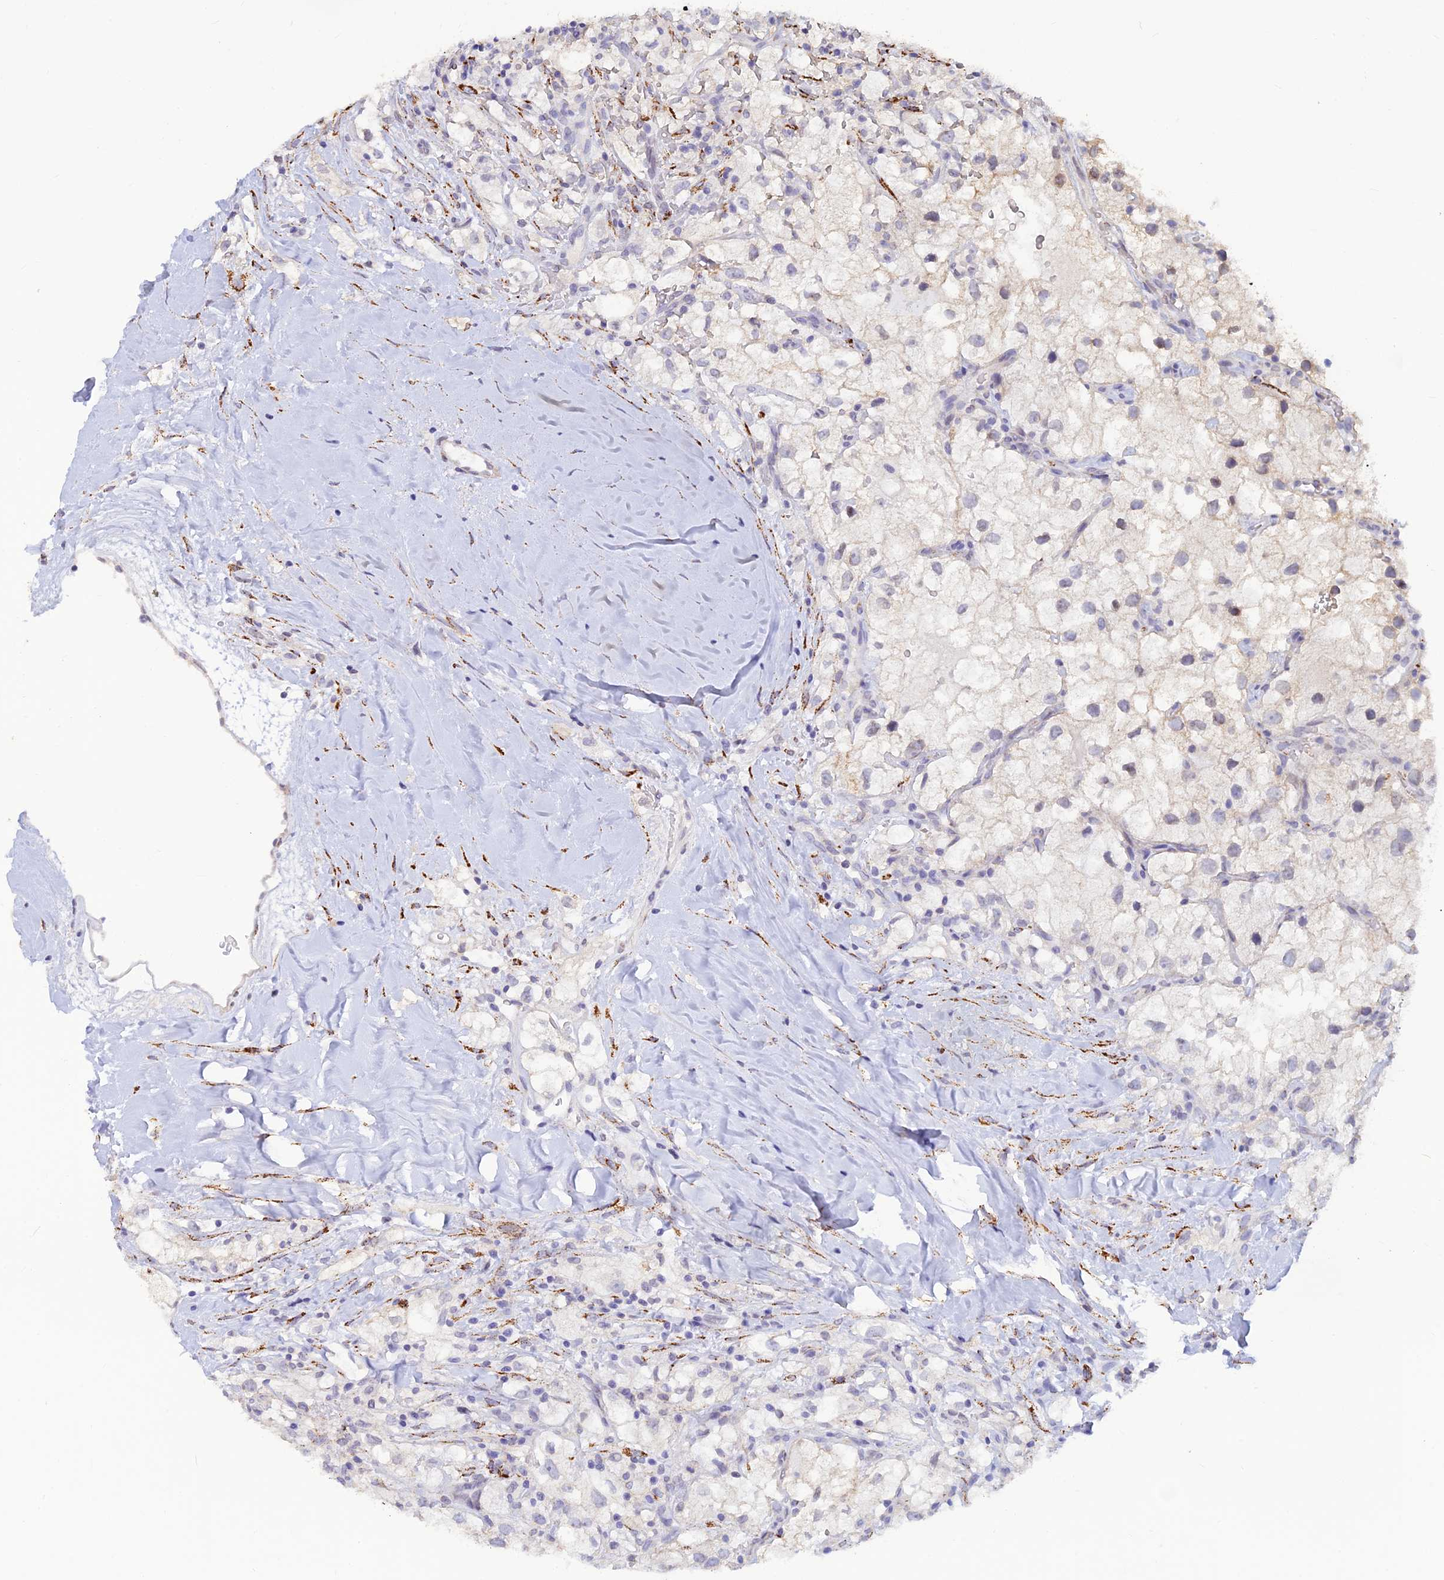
{"staining": {"intensity": "negative", "quantity": "none", "location": "none"}, "tissue": "renal cancer", "cell_type": "Tumor cells", "image_type": "cancer", "snomed": [{"axis": "morphology", "description": "Adenocarcinoma, NOS"}, {"axis": "topography", "description": "Kidney"}], "caption": "Immunohistochemistry (IHC) histopathology image of neoplastic tissue: renal cancer (adenocarcinoma) stained with DAB (3,3'-diaminobenzidine) reveals no significant protein expression in tumor cells.", "gene": "ALDH1L2", "patient": {"sex": "male", "age": 59}}